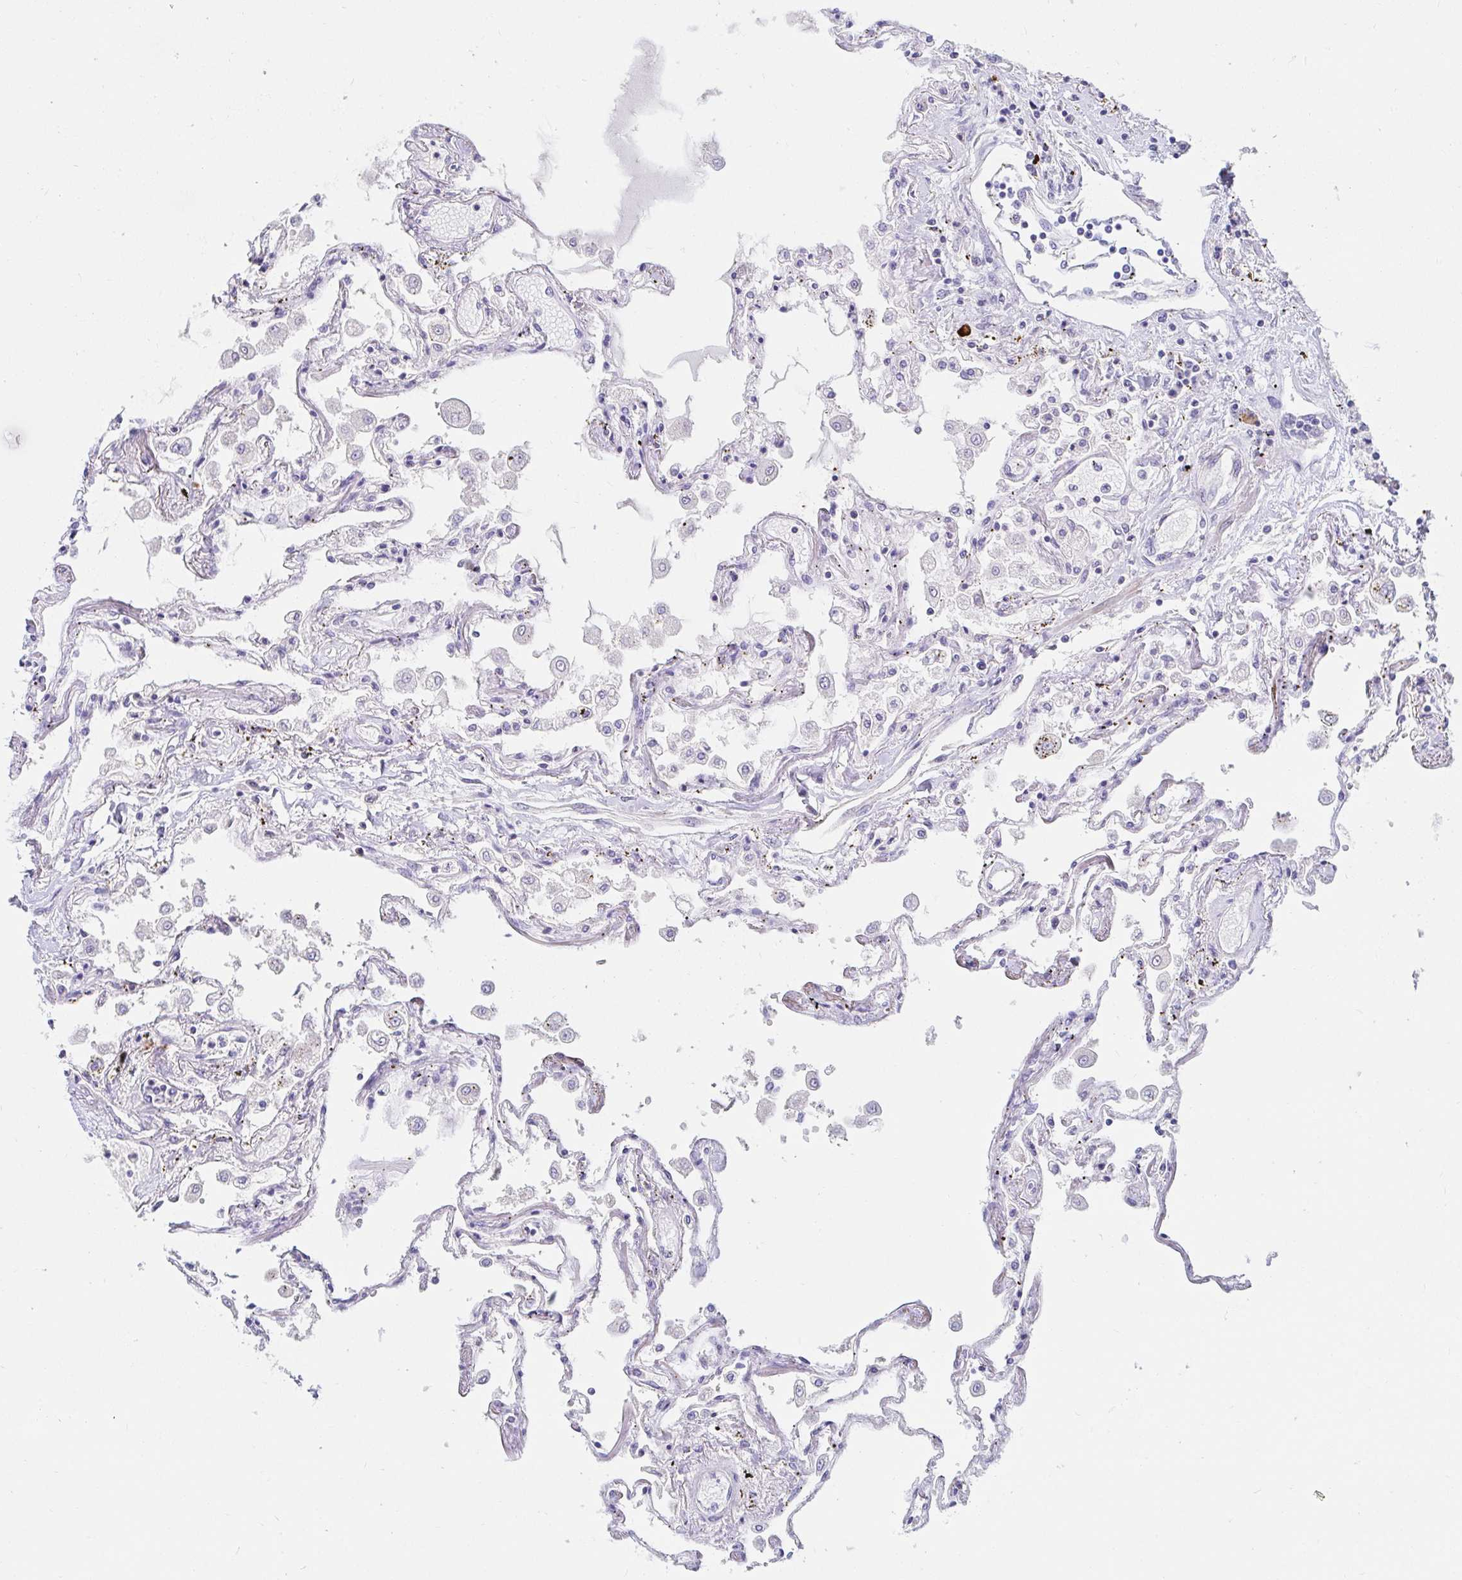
{"staining": {"intensity": "negative", "quantity": "none", "location": "none"}, "tissue": "lung", "cell_type": "Alveolar cells", "image_type": "normal", "snomed": [{"axis": "morphology", "description": "Normal tissue, NOS"}, {"axis": "morphology", "description": "Adenocarcinoma, NOS"}, {"axis": "topography", "description": "Cartilage tissue"}, {"axis": "topography", "description": "Lung"}], "caption": "A micrograph of lung stained for a protein displays no brown staining in alveolar cells. (DAB immunohistochemistry (IHC), high magnification).", "gene": "C4orf17", "patient": {"sex": "female", "age": 67}}